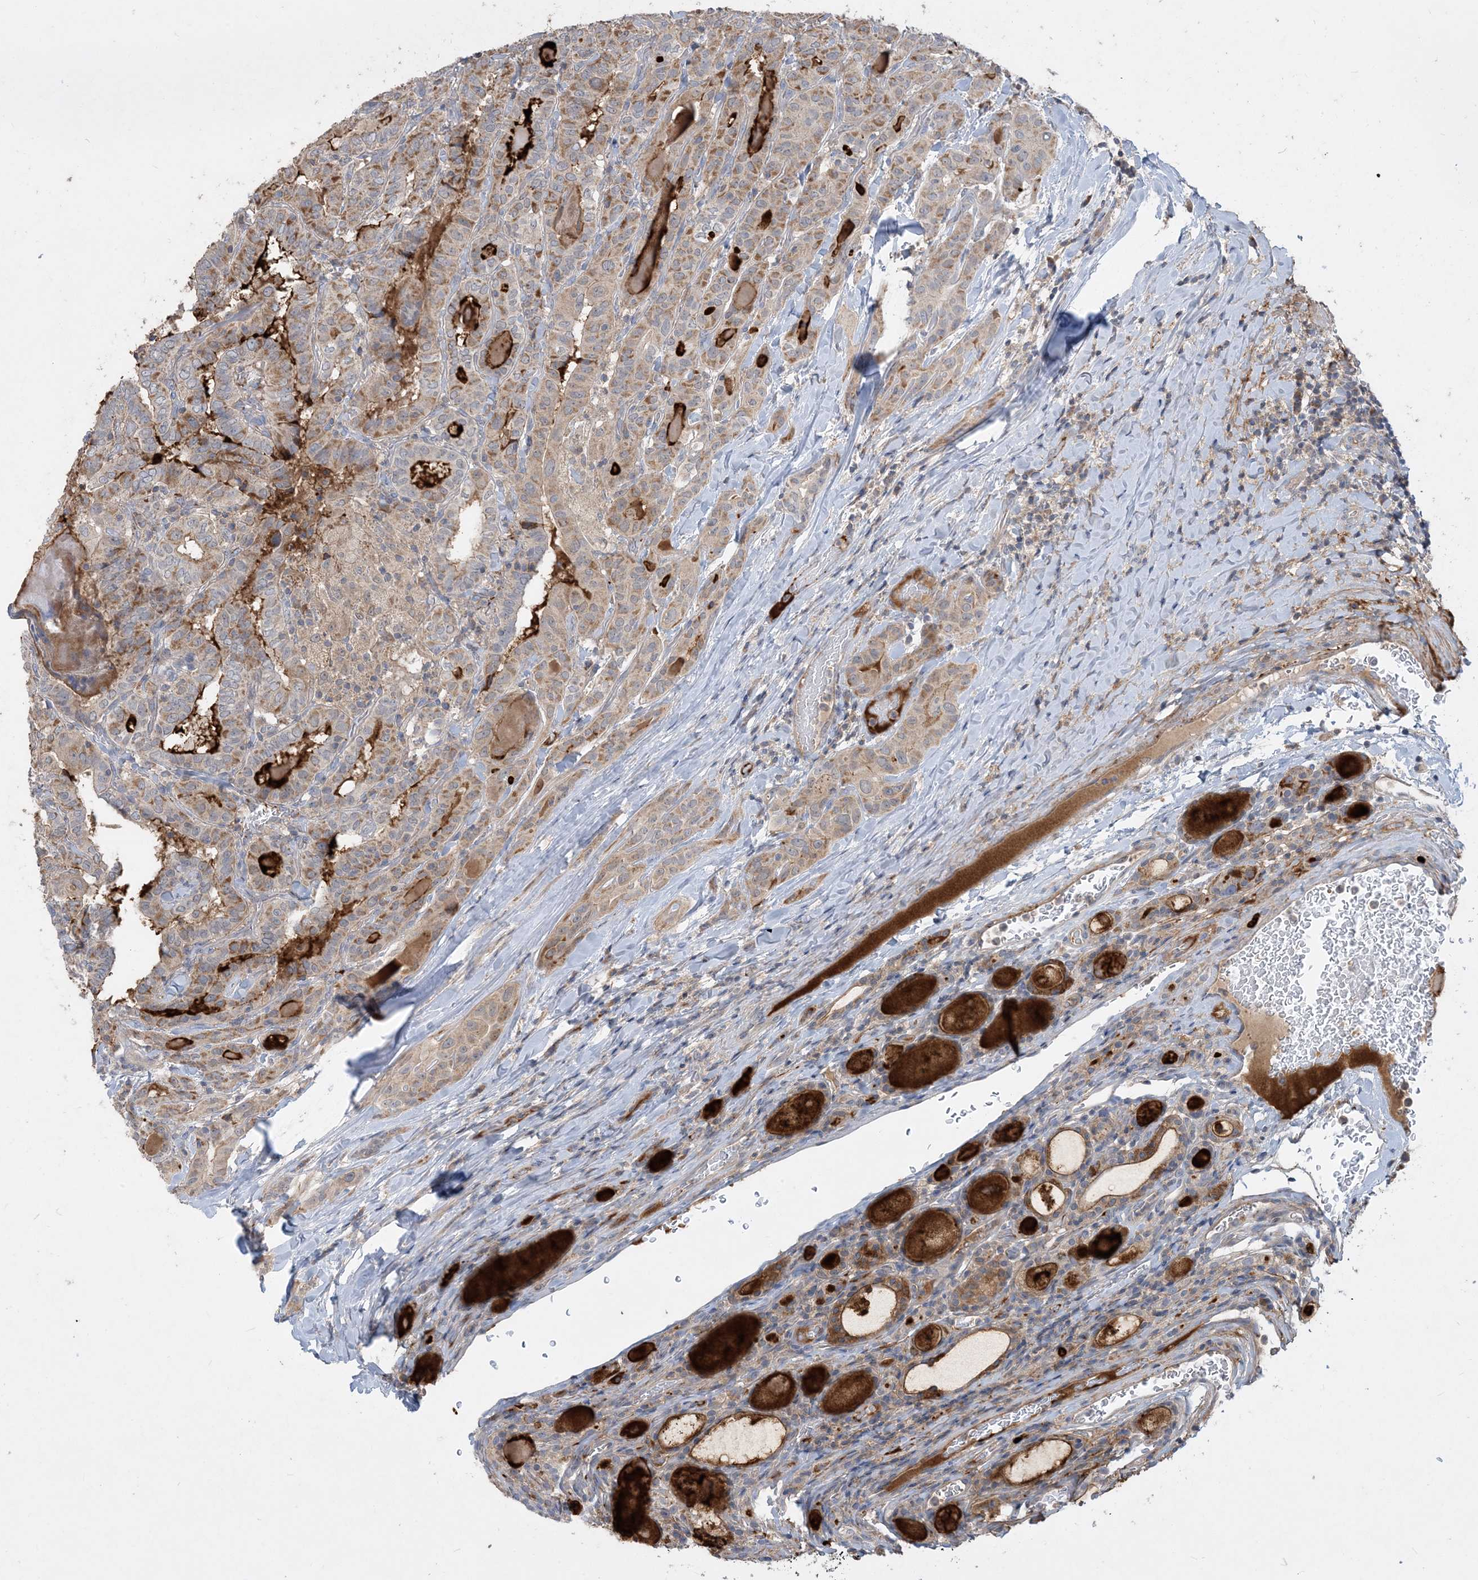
{"staining": {"intensity": "weak", "quantity": "25%-75%", "location": "cytoplasmic/membranous"}, "tissue": "thyroid cancer", "cell_type": "Tumor cells", "image_type": "cancer", "snomed": [{"axis": "morphology", "description": "Papillary adenocarcinoma, NOS"}, {"axis": "topography", "description": "Thyroid gland"}], "caption": "About 25%-75% of tumor cells in human thyroid cancer (papillary adenocarcinoma) exhibit weak cytoplasmic/membranous protein expression as visualized by brown immunohistochemical staining.", "gene": "ECHDC1", "patient": {"sex": "female", "age": 72}}